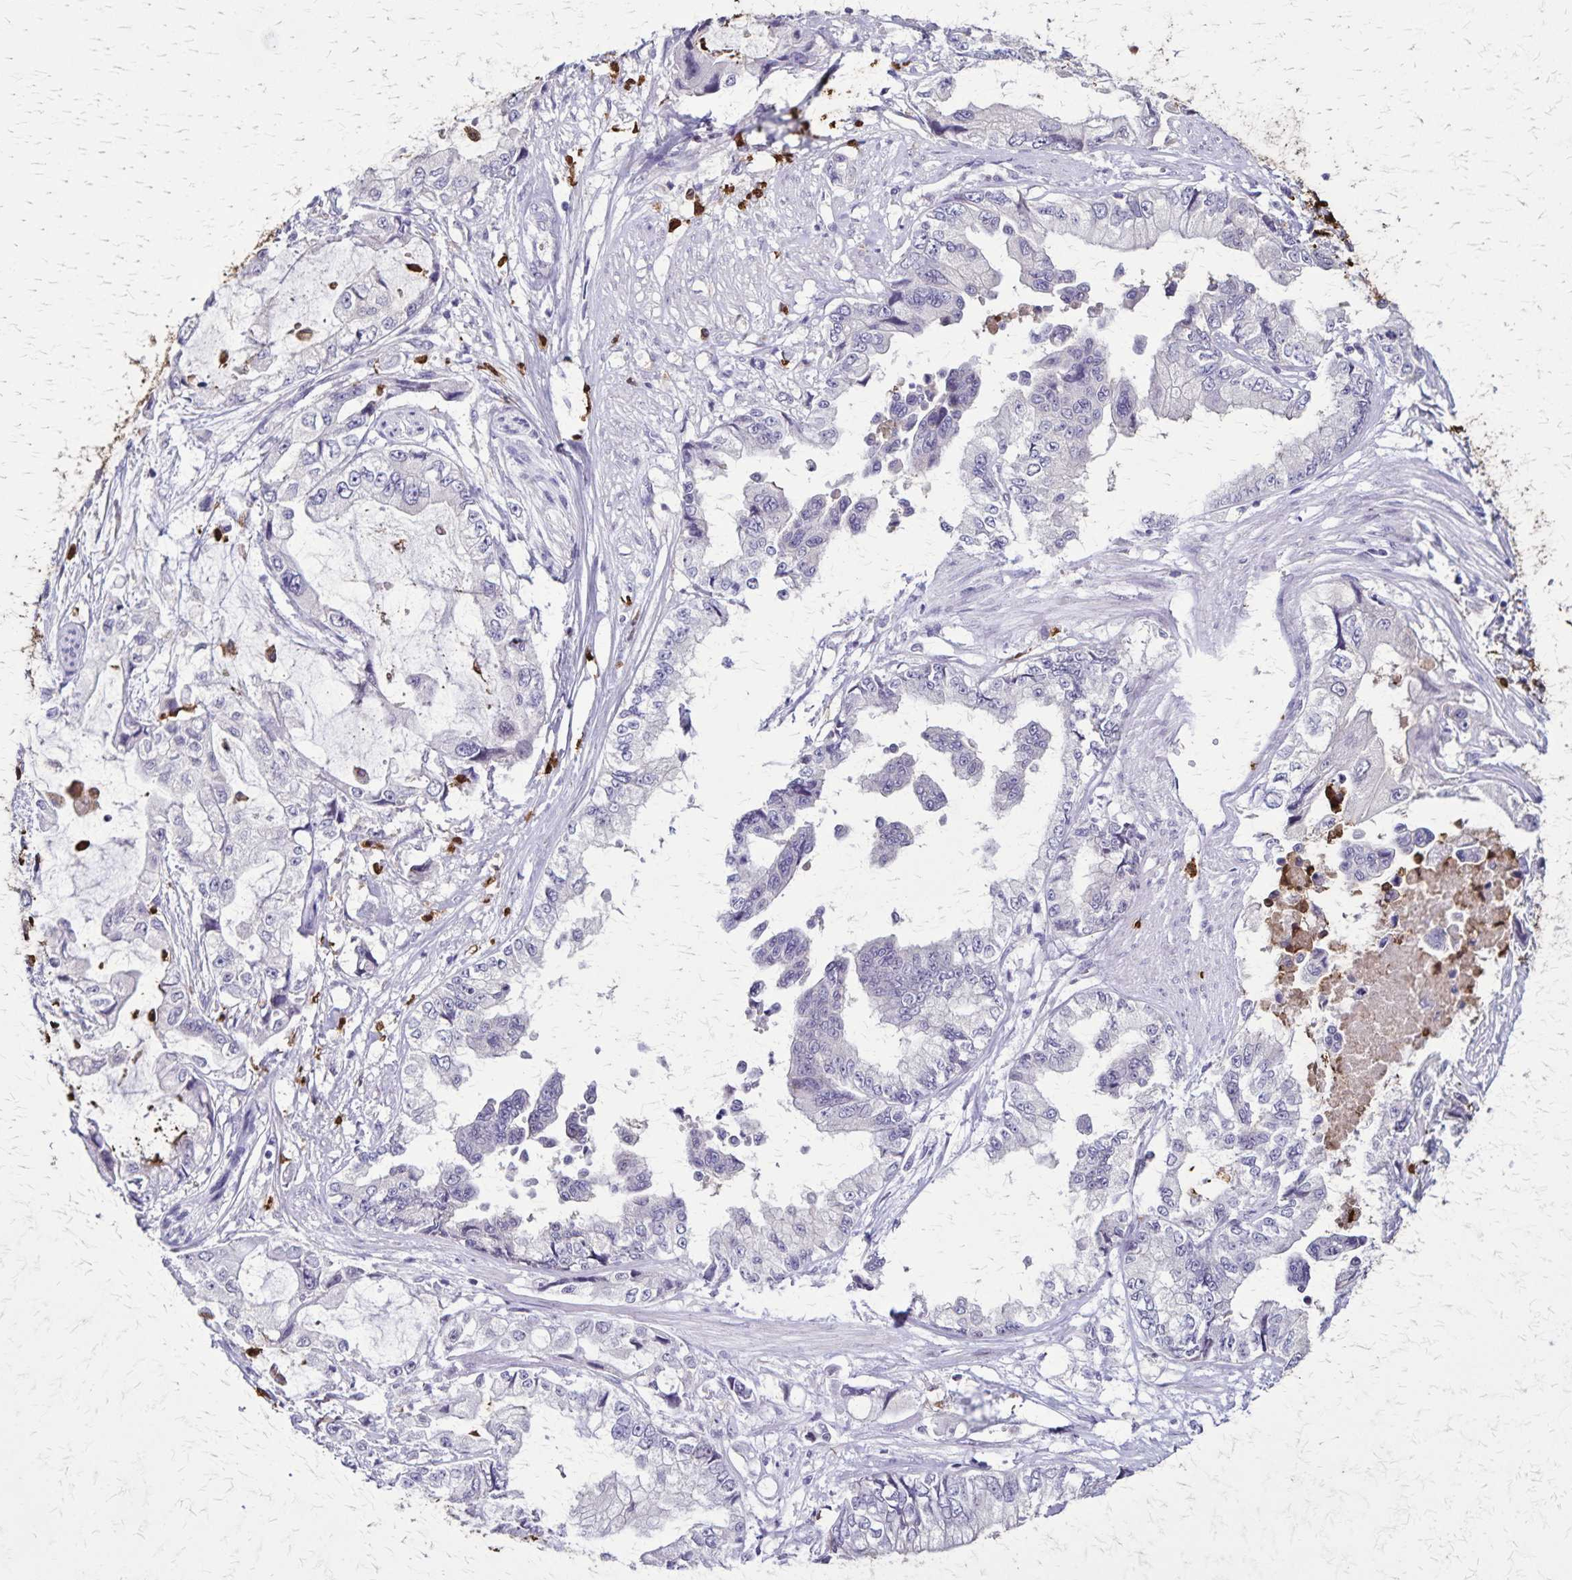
{"staining": {"intensity": "negative", "quantity": "none", "location": "none"}, "tissue": "stomach cancer", "cell_type": "Tumor cells", "image_type": "cancer", "snomed": [{"axis": "morphology", "description": "Adenocarcinoma, NOS"}, {"axis": "topography", "description": "Pancreas"}, {"axis": "topography", "description": "Stomach, upper"}, {"axis": "topography", "description": "Stomach"}], "caption": "Tumor cells are negative for protein expression in human stomach cancer (adenocarcinoma).", "gene": "ULBP3", "patient": {"sex": "male", "age": 77}}